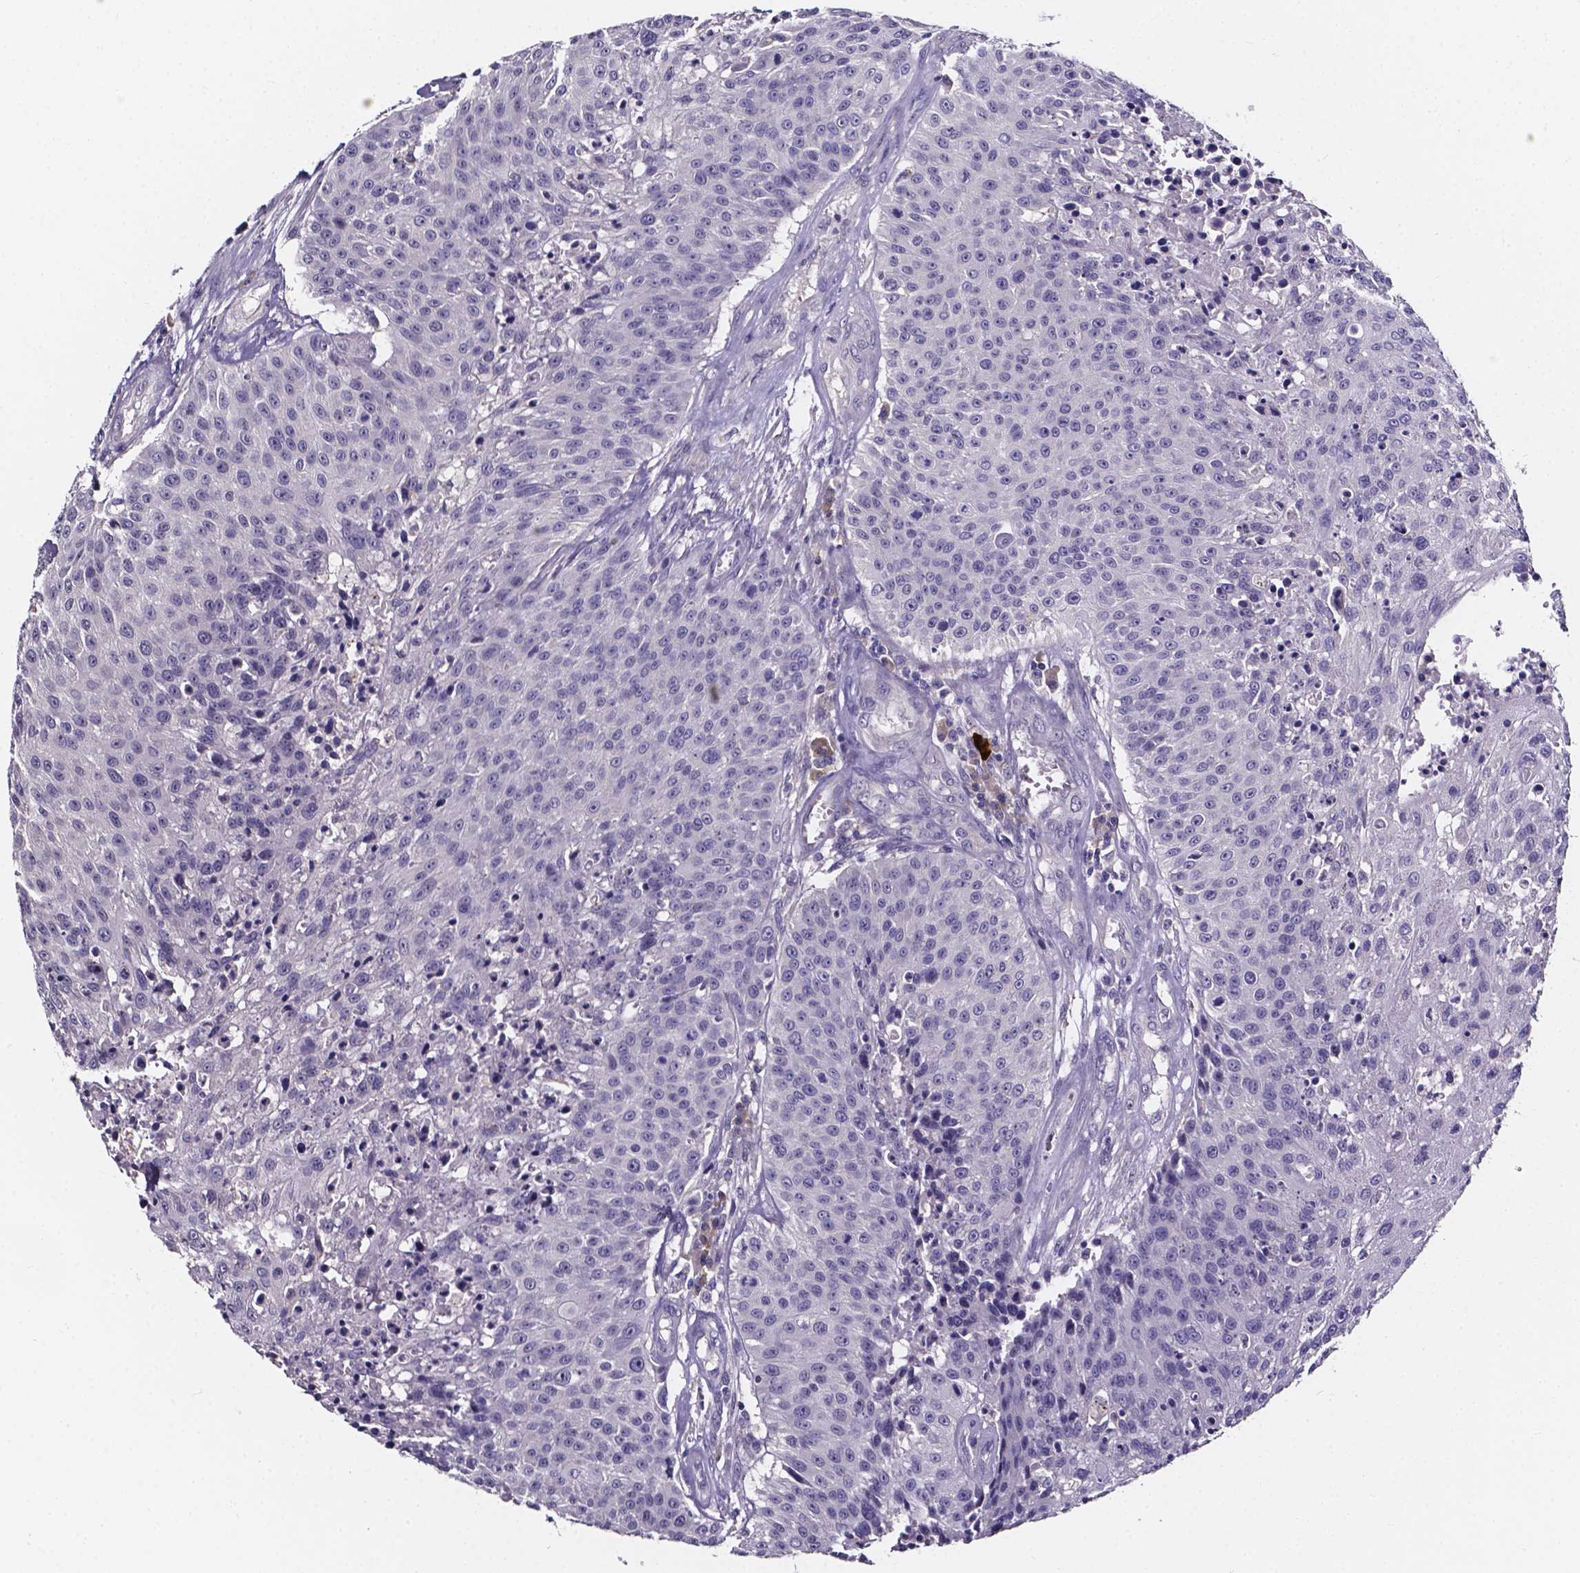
{"staining": {"intensity": "negative", "quantity": "none", "location": "none"}, "tissue": "urothelial cancer", "cell_type": "Tumor cells", "image_type": "cancer", "snomed": [{"axis": "morphology", "description": "Urothelial carcinoma, NOS"}, {"axis": "topography", "description": "Urinary bladder"}], "caption": "DAB immunohistochemical staining of human transitional cell carcinoma displays no significant positivity in tumor cells.", "gene": "SPOCD1", "patient": {"sex": "male", "age": 55}}